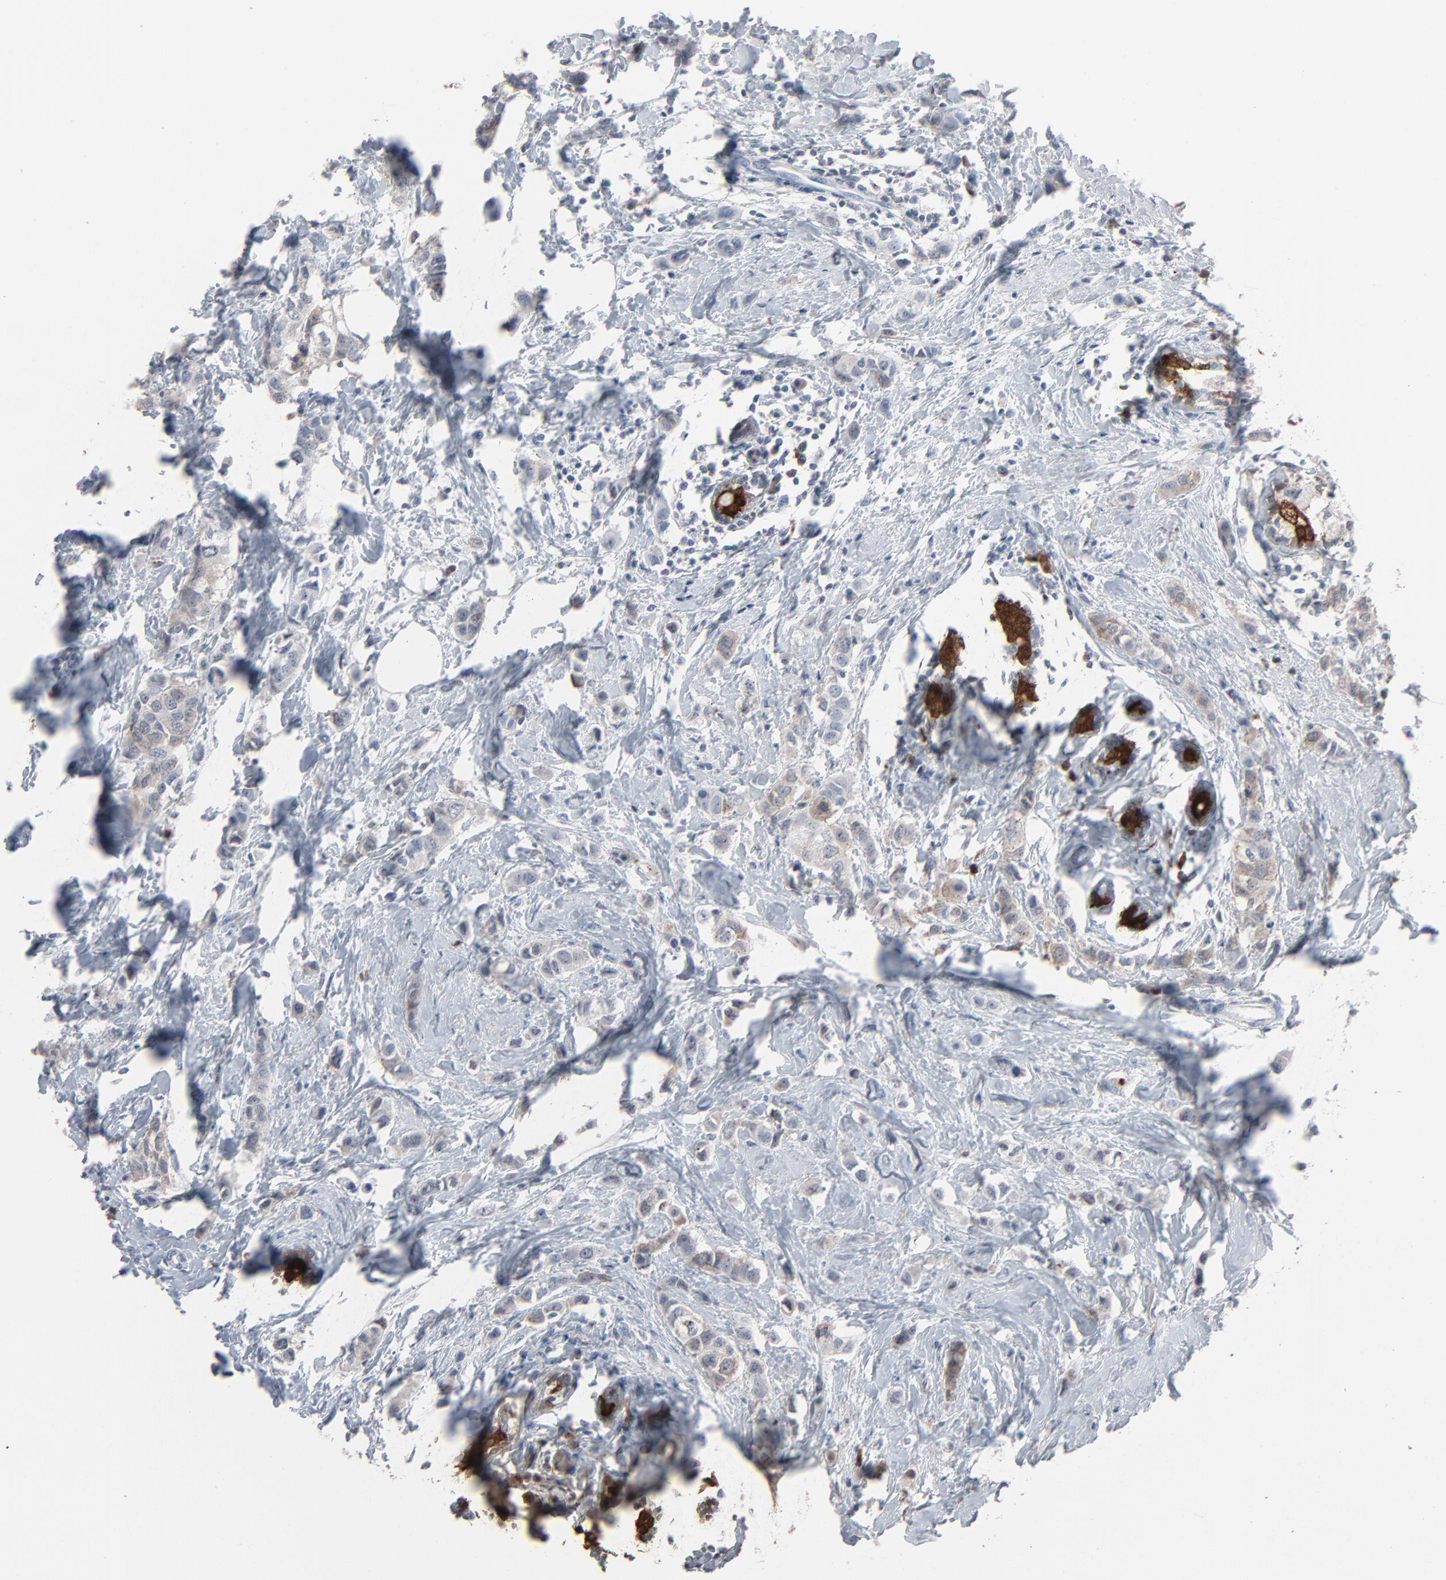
{"staining": {"intensity": "weak", "quantity": ">75%", "location": "cytoplasmic/membranous"}, "tissue": "breast cancer", "cell_type": "Tumor cells", "image_type": "cancer", "snomed": [{"axis": "morphology", "description": "Normal tissue, NOS"}, {"axis": "morphology", "description": "Duct carcinoma"}, {"axis": "topography", "description": "Breast"}], "caption": "A photomicrograph of human breast cancer stained for a protein exhibits weak cytoplasmic/membranous brown staining in tumor cells.", "gene": "PHGDH", "patient": {"sex": "female", "age": 50}}